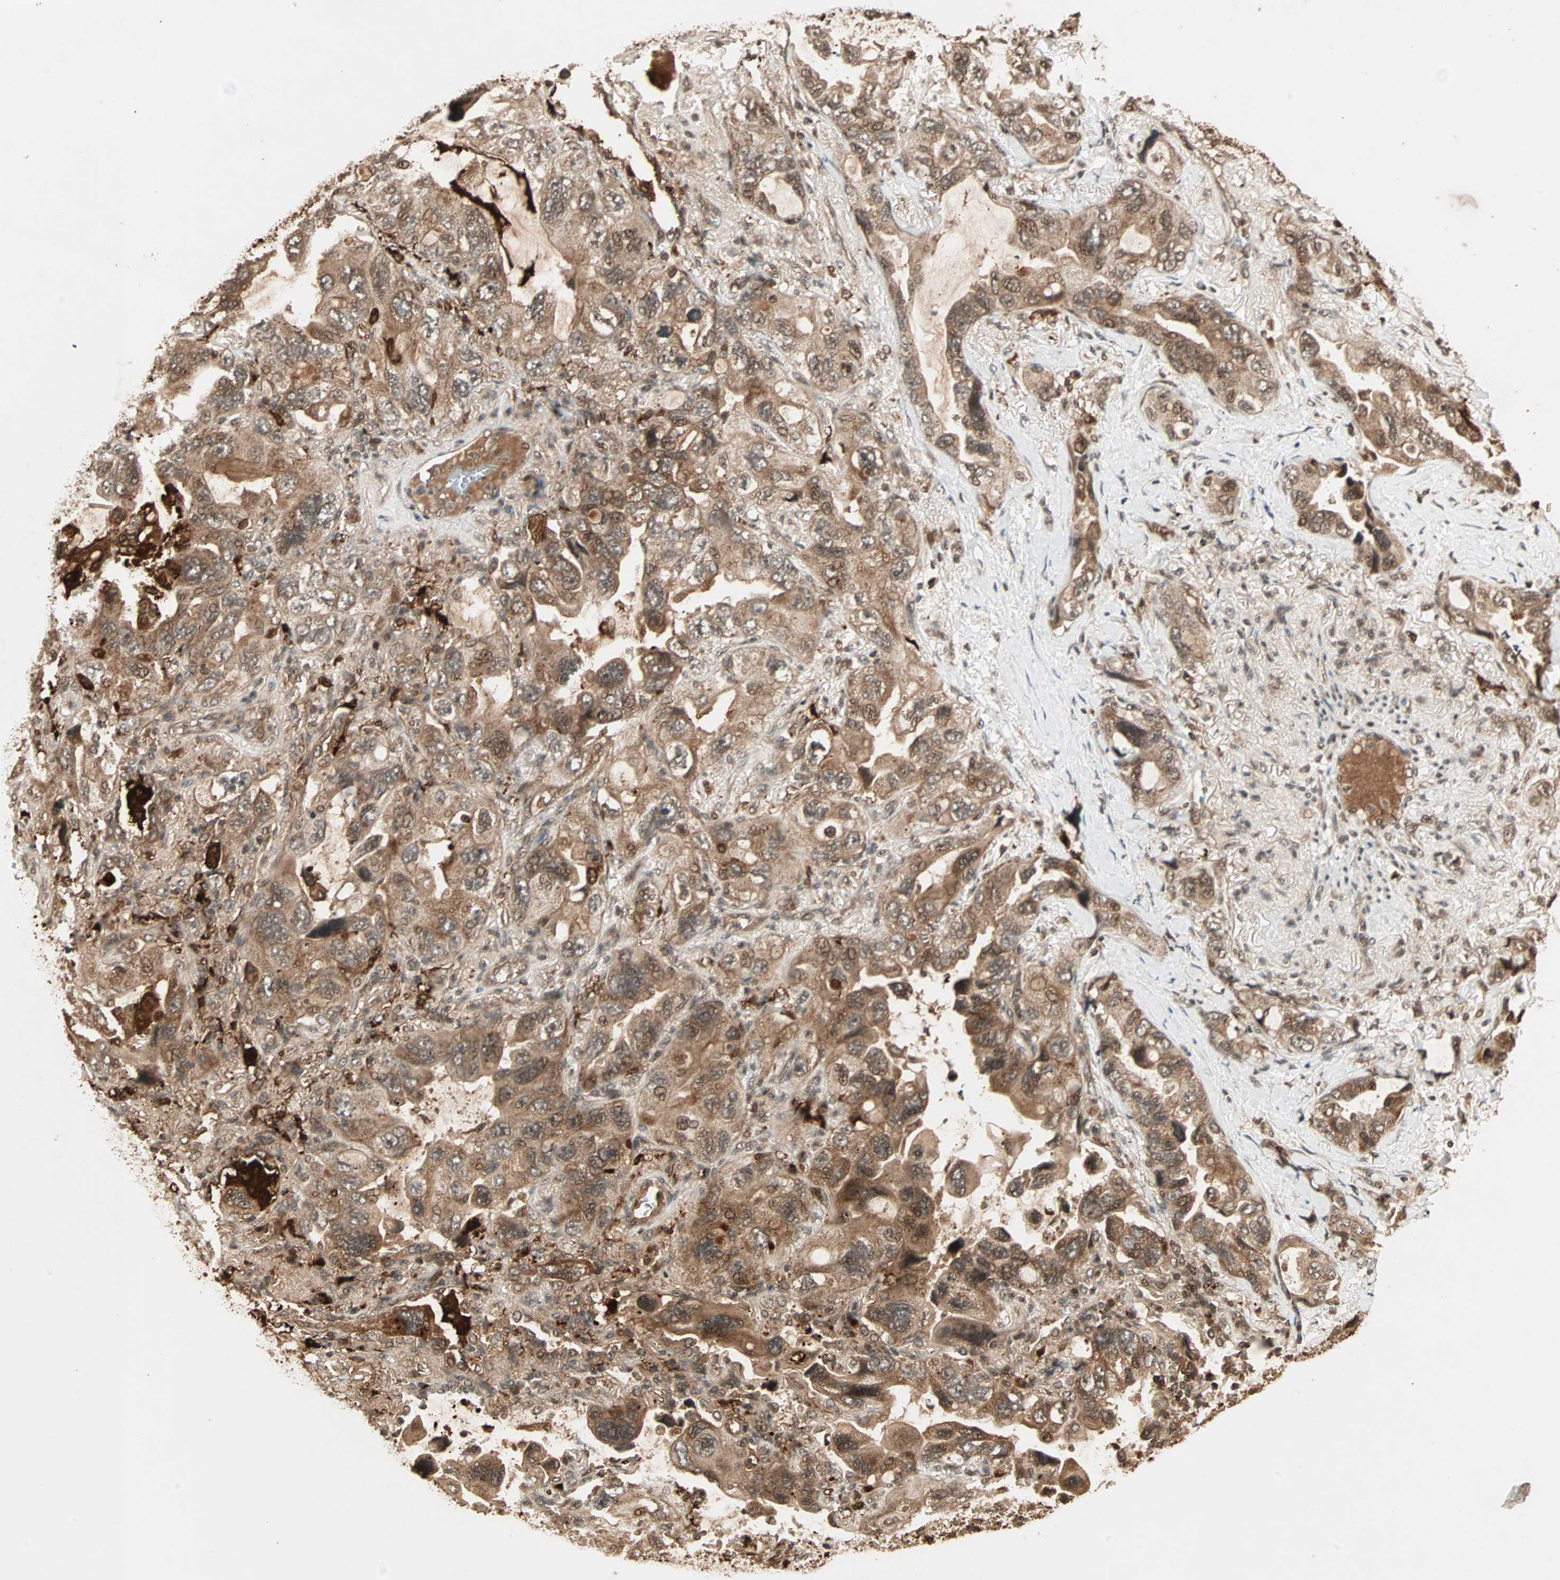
{"staining": {"intensity": "moderate", "quantity": ">75%", "location": "cytoplasmic/membranous,nuclear"}, "tissue": "lung cancer", "cell_type": "Tumor cells", "image_type": "cancer", "snomed": [{"axis": "morphology", "description": "Squamous cell carcinoma, NOS"}, {"axis": "topography", "description": "Lung"}], "caption": "Lung cancer stained with immunohistochemistry (IHC) demonstrates moderate cytoplasmic/membranous and nuclear staining in about >75% of tumor cells. (Stains: DAB (3,3'-diaminobenzidine) in brown, nuclei in blue, Microscopy: brightfield microscopy at high magnification).", "gene": "RFFL", "patient": {"sex": "female", "age": 73}}